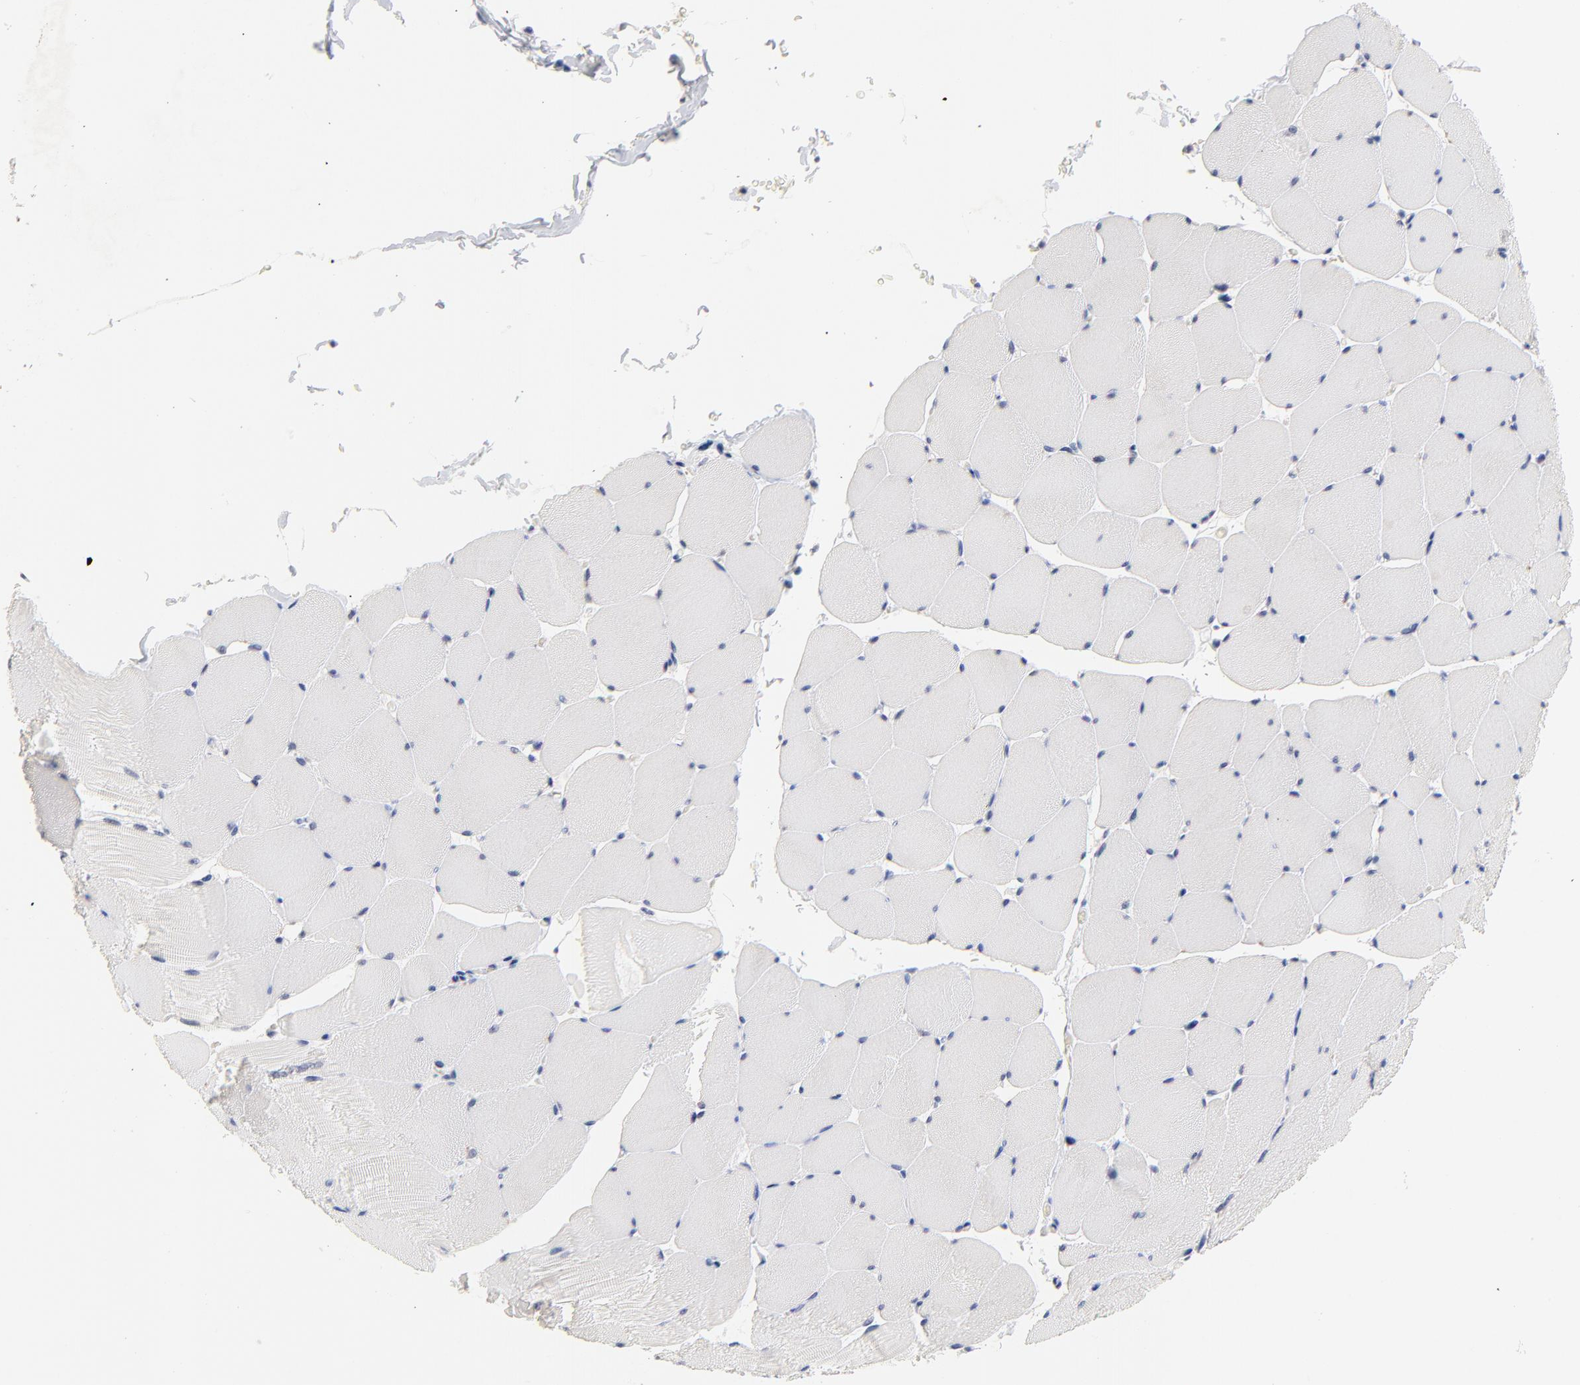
{"staining": {"intensity": "negative", "quantity": "none", "location": "none"}, "tissue": "skeletal muscle", "cell_type": "Myocytes", "image_type": "normal", "snomed": [{"axis": "morphology", "description": "Normal tissue, NOS"}, {"axis": "topography", "description": "Skeletal muscle"}], "caption": "DAB immunohistochemical staining of normal human skeletal muscle shows no significant positivity in myocytes.", "gene": "ORC2", "patient": {"sex": "male", "age": 62}}